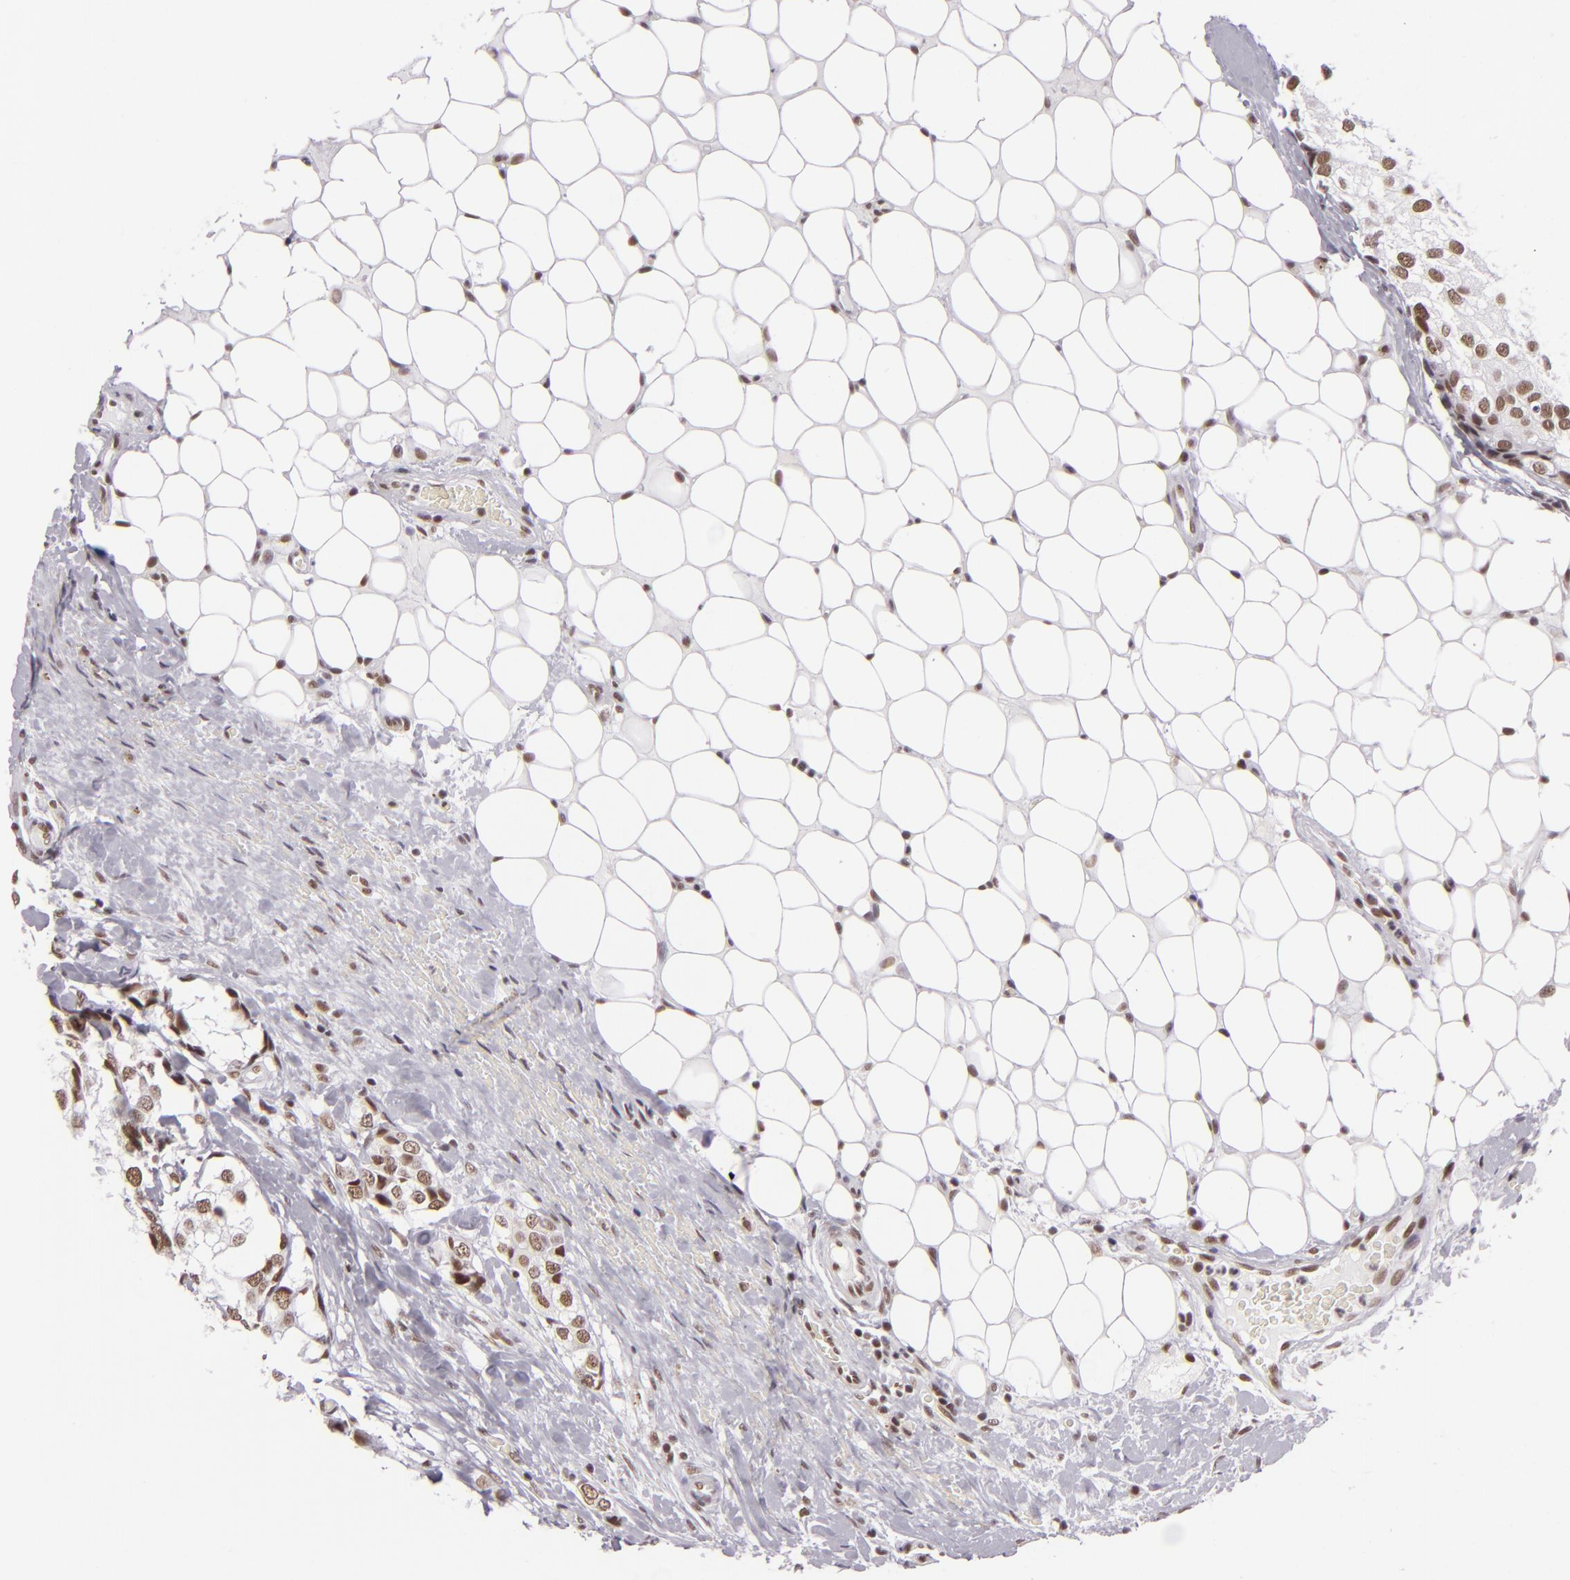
{"staining": {"intensity": "moderate", "quantity": ">75%", "location": "nuclear"}, "tissue": "breast cancer", "cell_type": "Tumor cells", "image_type": "cancer", "snomed": [{"axis": "morphology", "description": "Duct carcinoma"}, {"axis": "topography", "description": "Breast"}], "caption": "A brown stain highlights moderate nuclear expression of a protein in human invasive ductal carcinoma (breast) tumor cells.", "gene": "BRD8", "patient": {"sex": "female", "age": 68}}